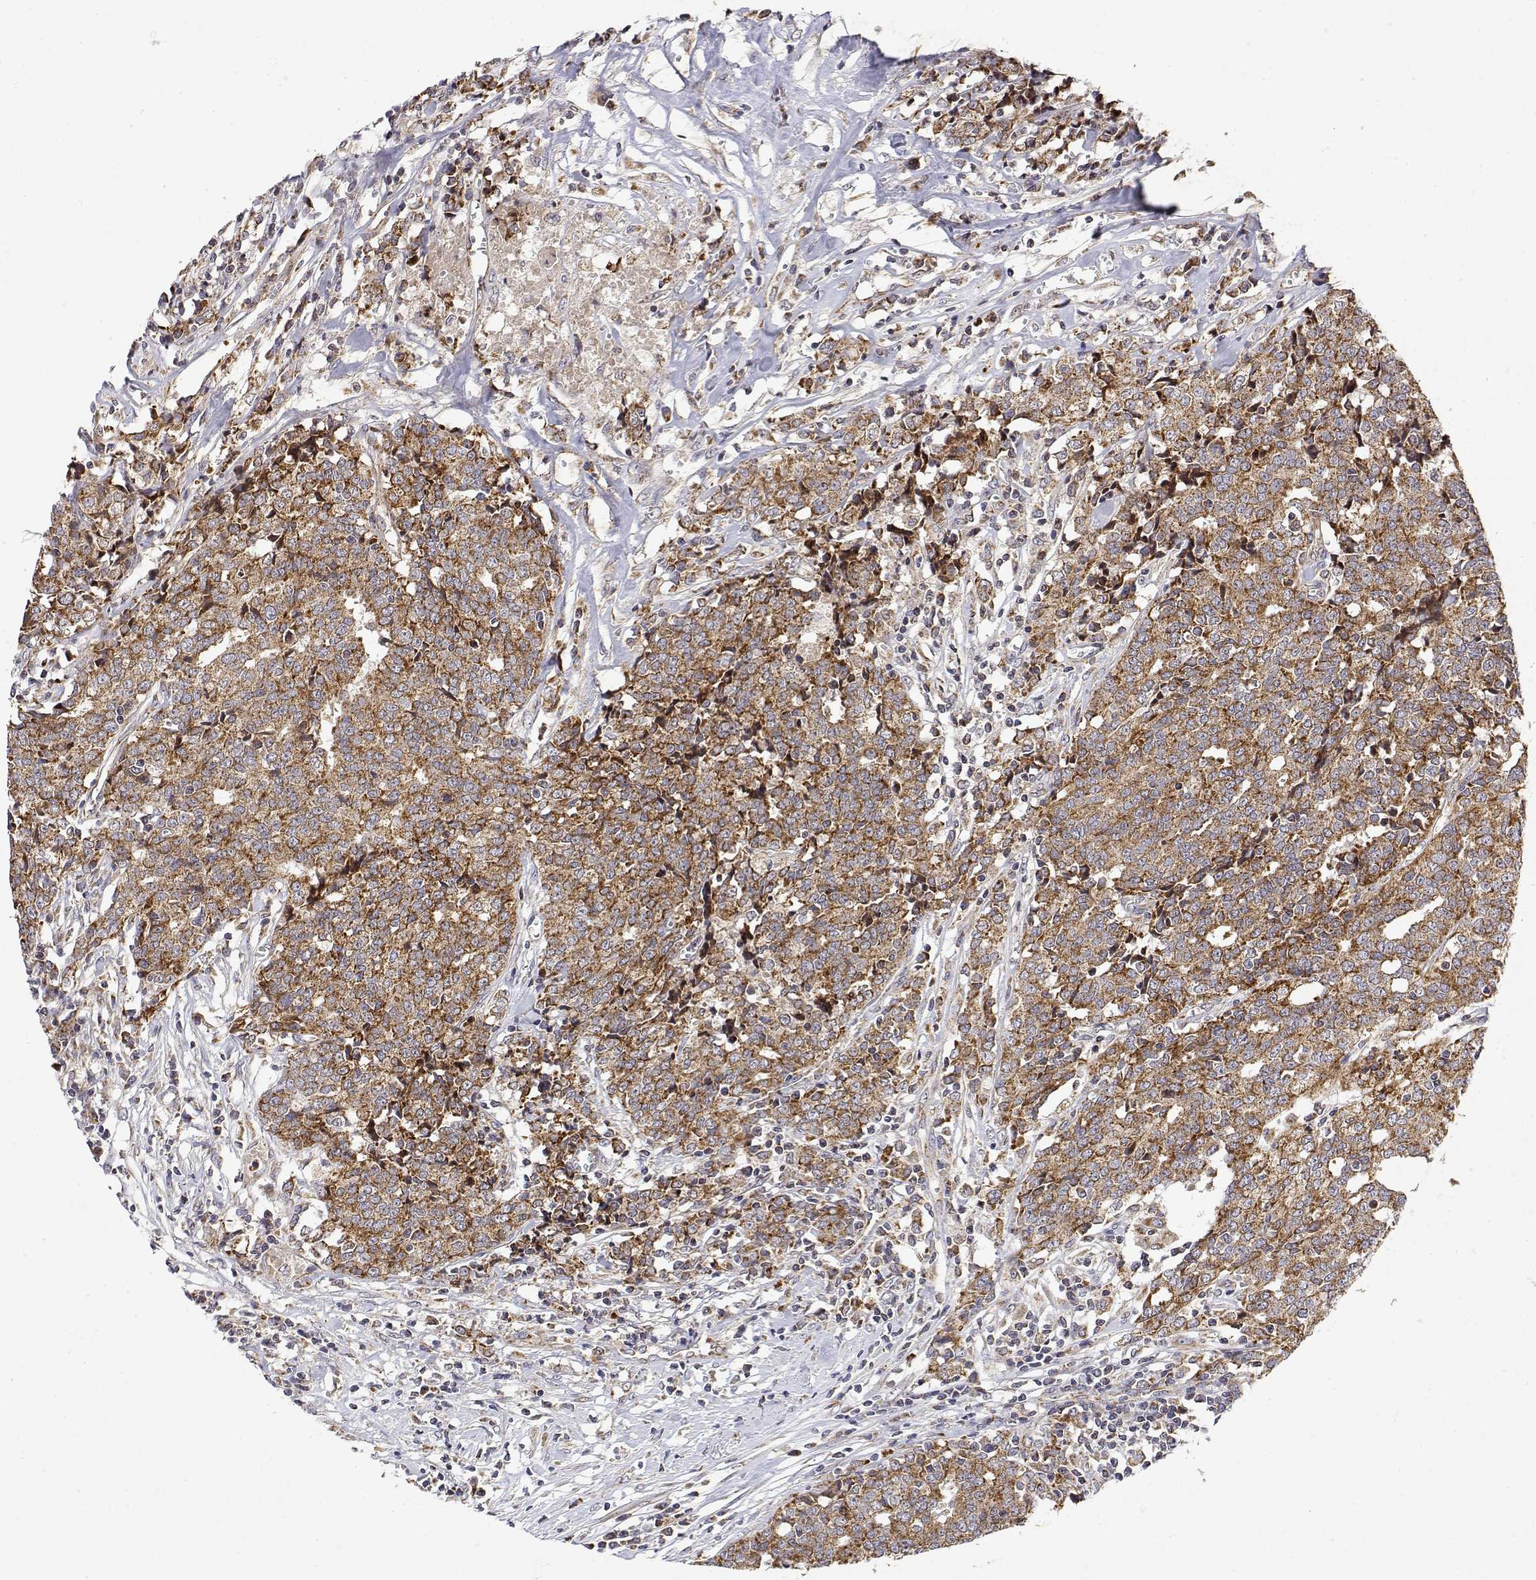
{"staining": {"intensity": "moderate", "quantity": ">75%", "location": "cytoplasmic/membranous"}, "tissue": "prostate cancer", "cell_type": "Tumor cells", "image_type": "cancer", "snomed": [{"axis": "morphology", "description": "Adenocarcinoma, High grade"}, {"axis": "topography", "description": "Prostate and seminal vesicle, NOS"}], "caption": "Protein expression analysis of human prostate cancer (adenocarcinoma (high-grade)) reveals moderate cytoplasmic/membranous staining in approximately >75% of tumor cells.", "gene": "GADD45GIP1", "patient": {"sex": "male", "age": 60}}